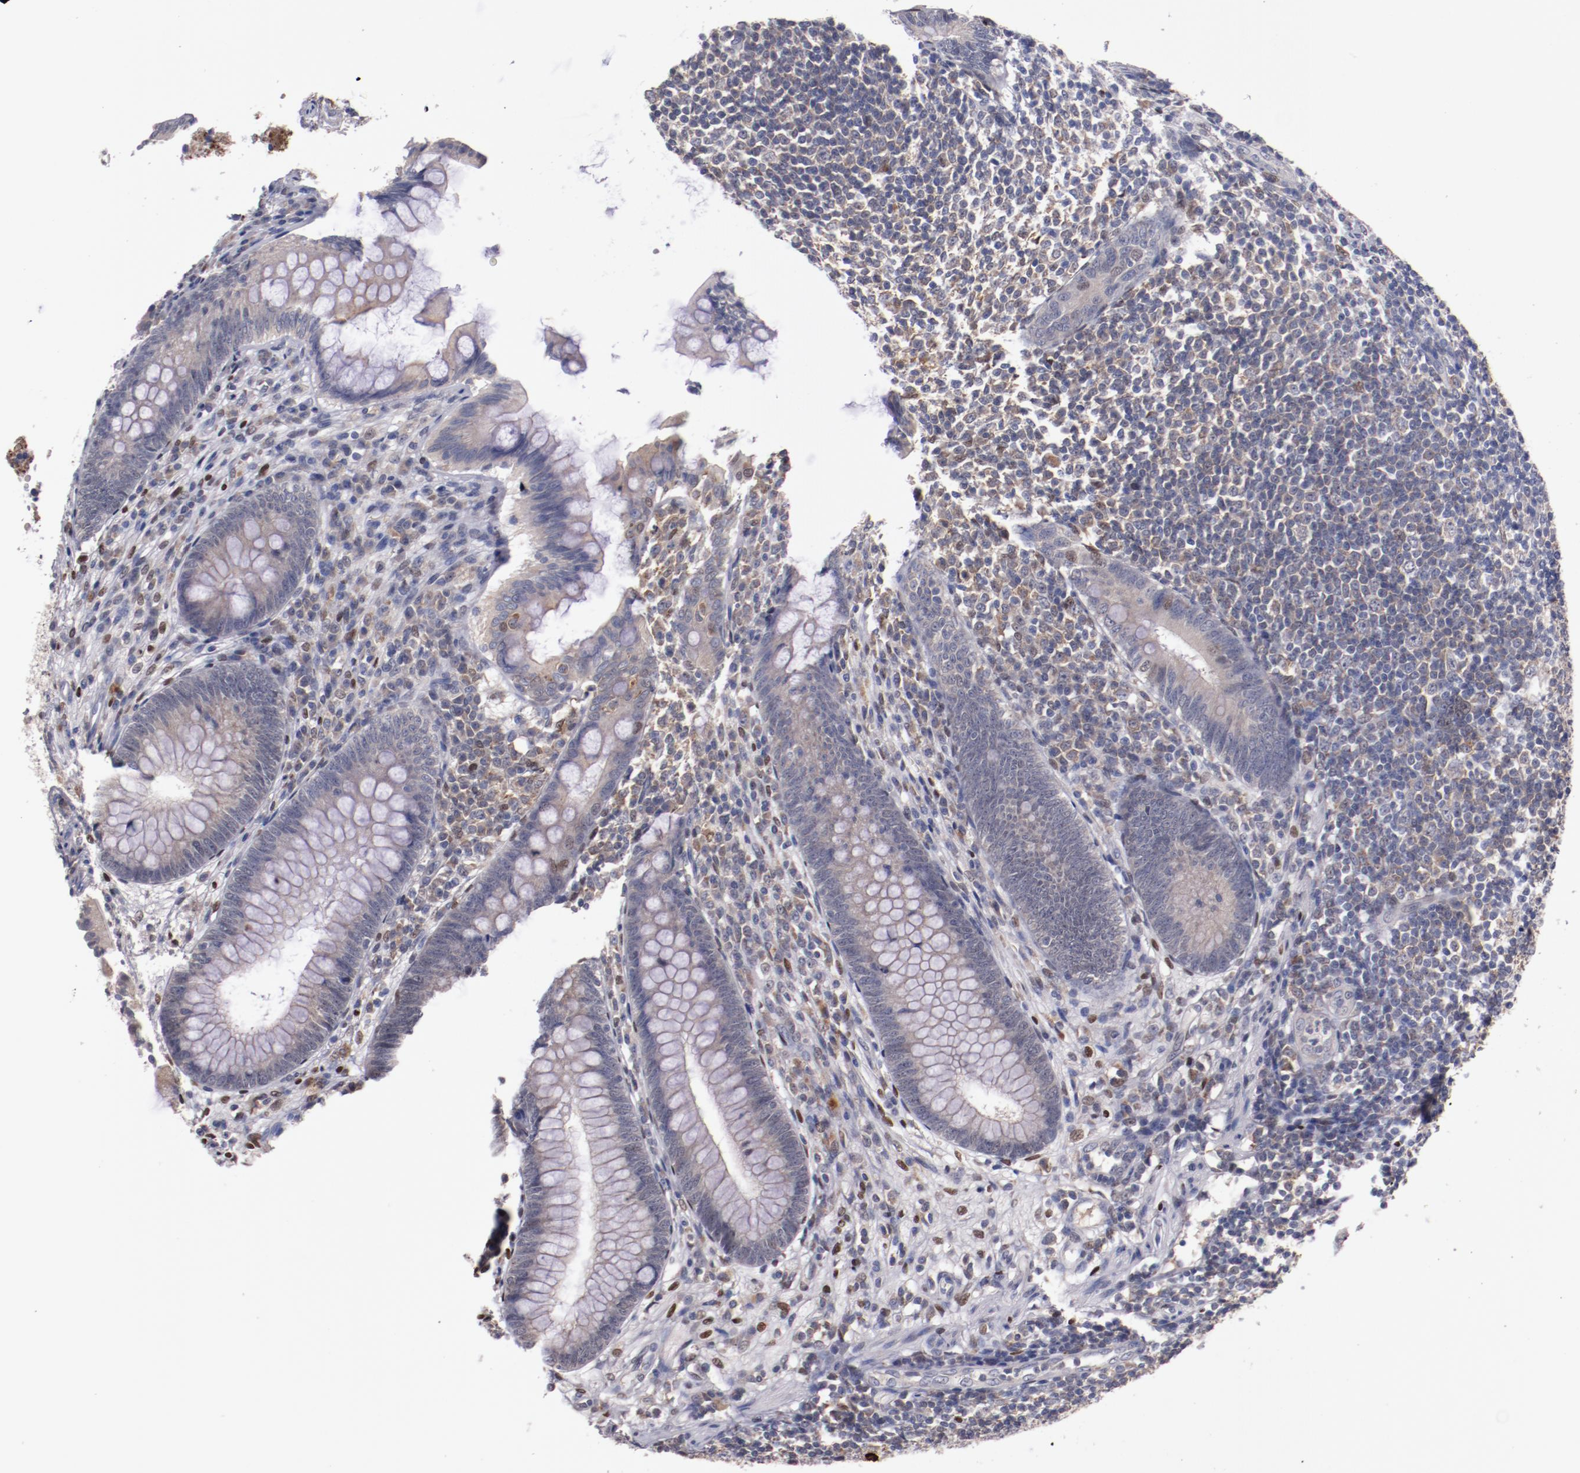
{"staining": {"intensity": "weak", "quantity": ">75%", "location": "cytoplasmic/membranous"}, "tissue": "appendix", "cell_type": "Glandular cells", "image_type": "normal", "snomed": [{"axis": "morphology", "description": "Normal tissue, NOS"}, {"axis": "topography", "description": "Appendix"}], "caption": "Weak cytoplasmic/membranous staining is present in approximately >75% of glandular cells in normal appendix. (brown staining indicates protein expression, while blue staining denotes nuclei).", "gene": "FAM81A", "patient": {"sex": "female", "age": 66}}